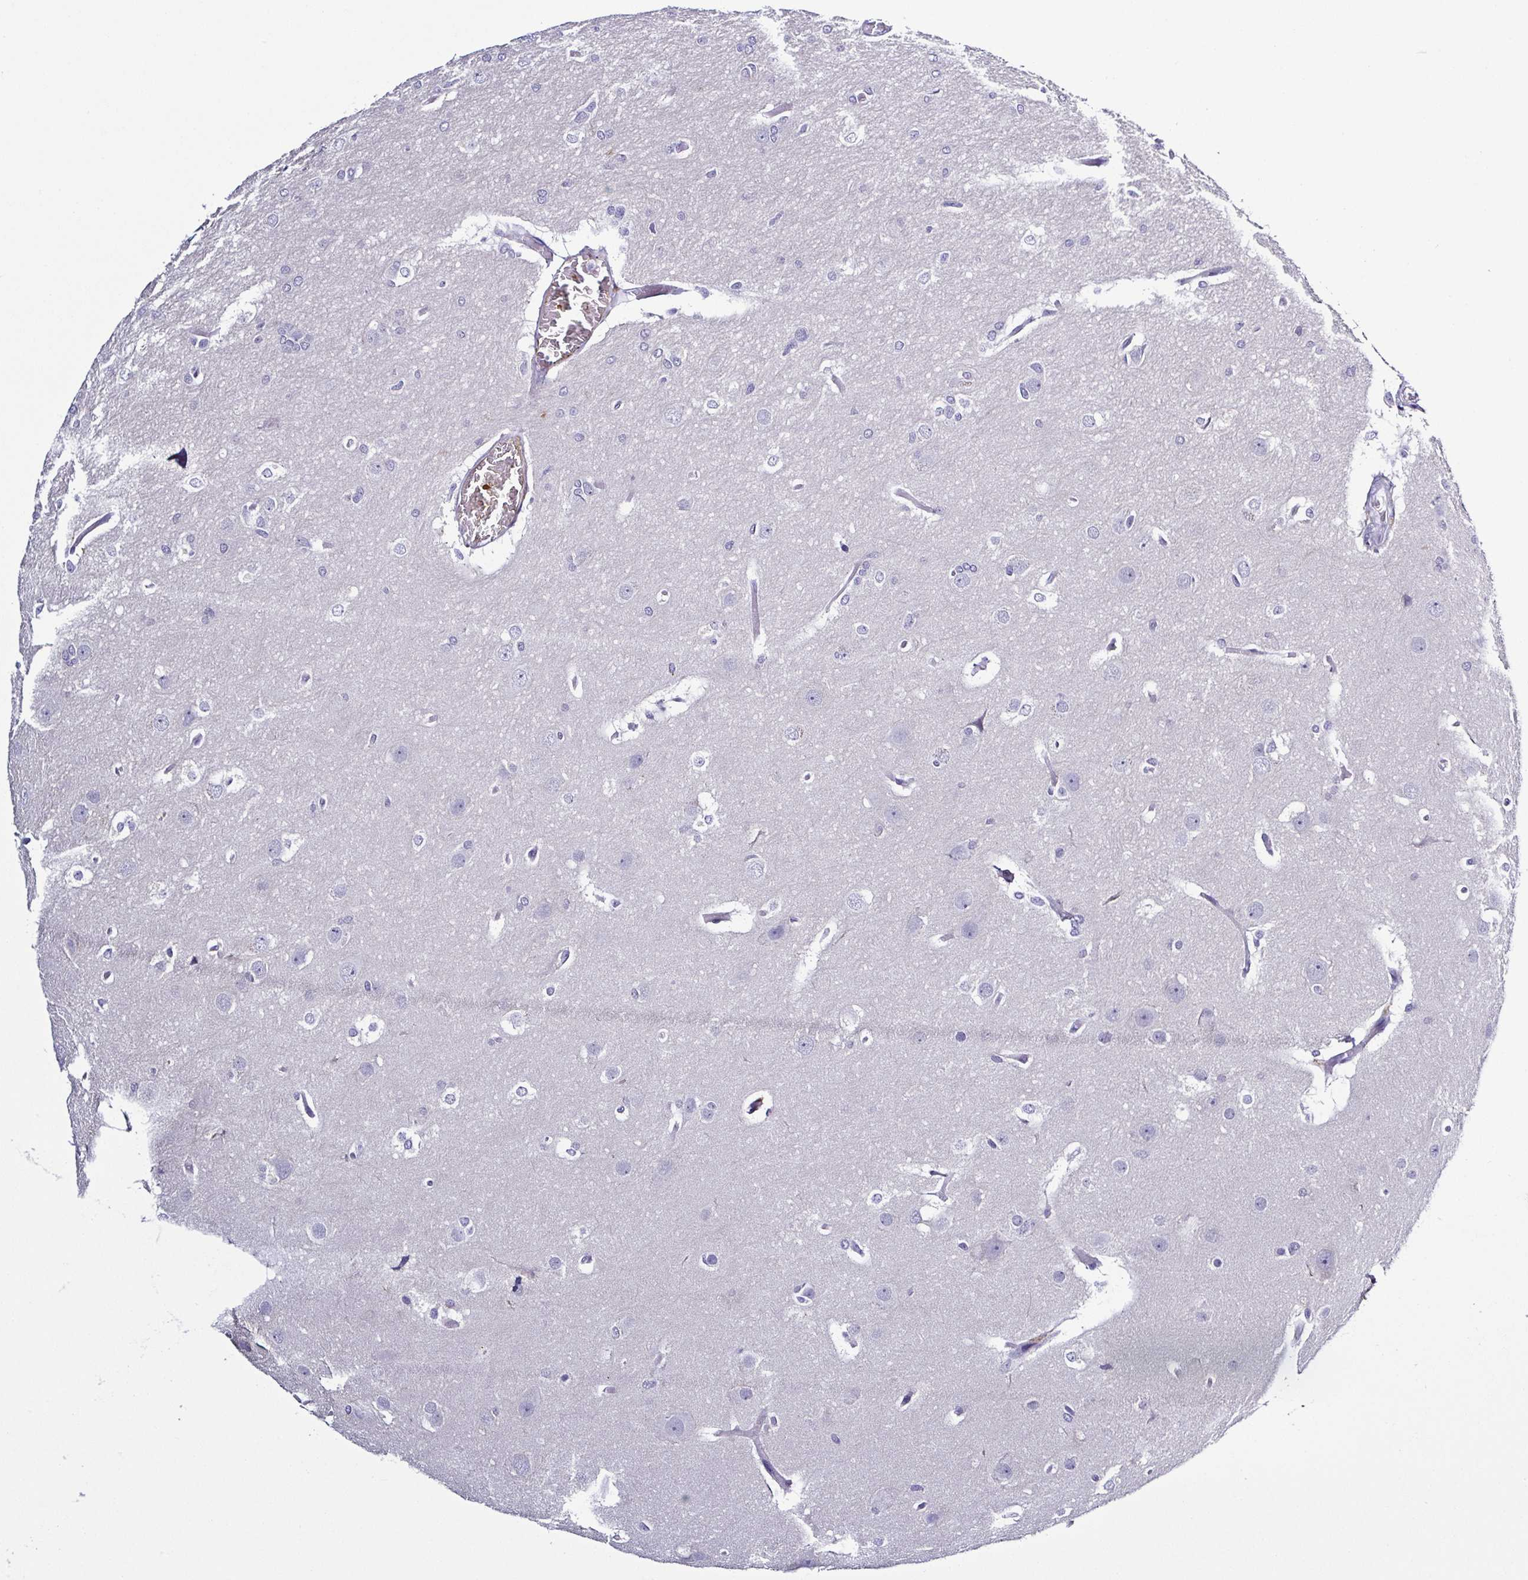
{"staining": {"intensity": "negative", "quantity": "none", "location": "none"}, "tissue": "glioma", "cell_type": "Tumor cells", "image_type": "cancer", "snomed": [{"axis": "morphology", "description": "Glioma, malignant, Low grade"}, {"axis": "topography", "description": "Brain"}], "caption": "A high-resolution histopathology image shows immunohistochemistry staining of malignant glioma (low-grade), which reveals no significant positivity in tumor cells.", "gene": "TNNT2", "patient": {"sex": "male", "age": 26}}